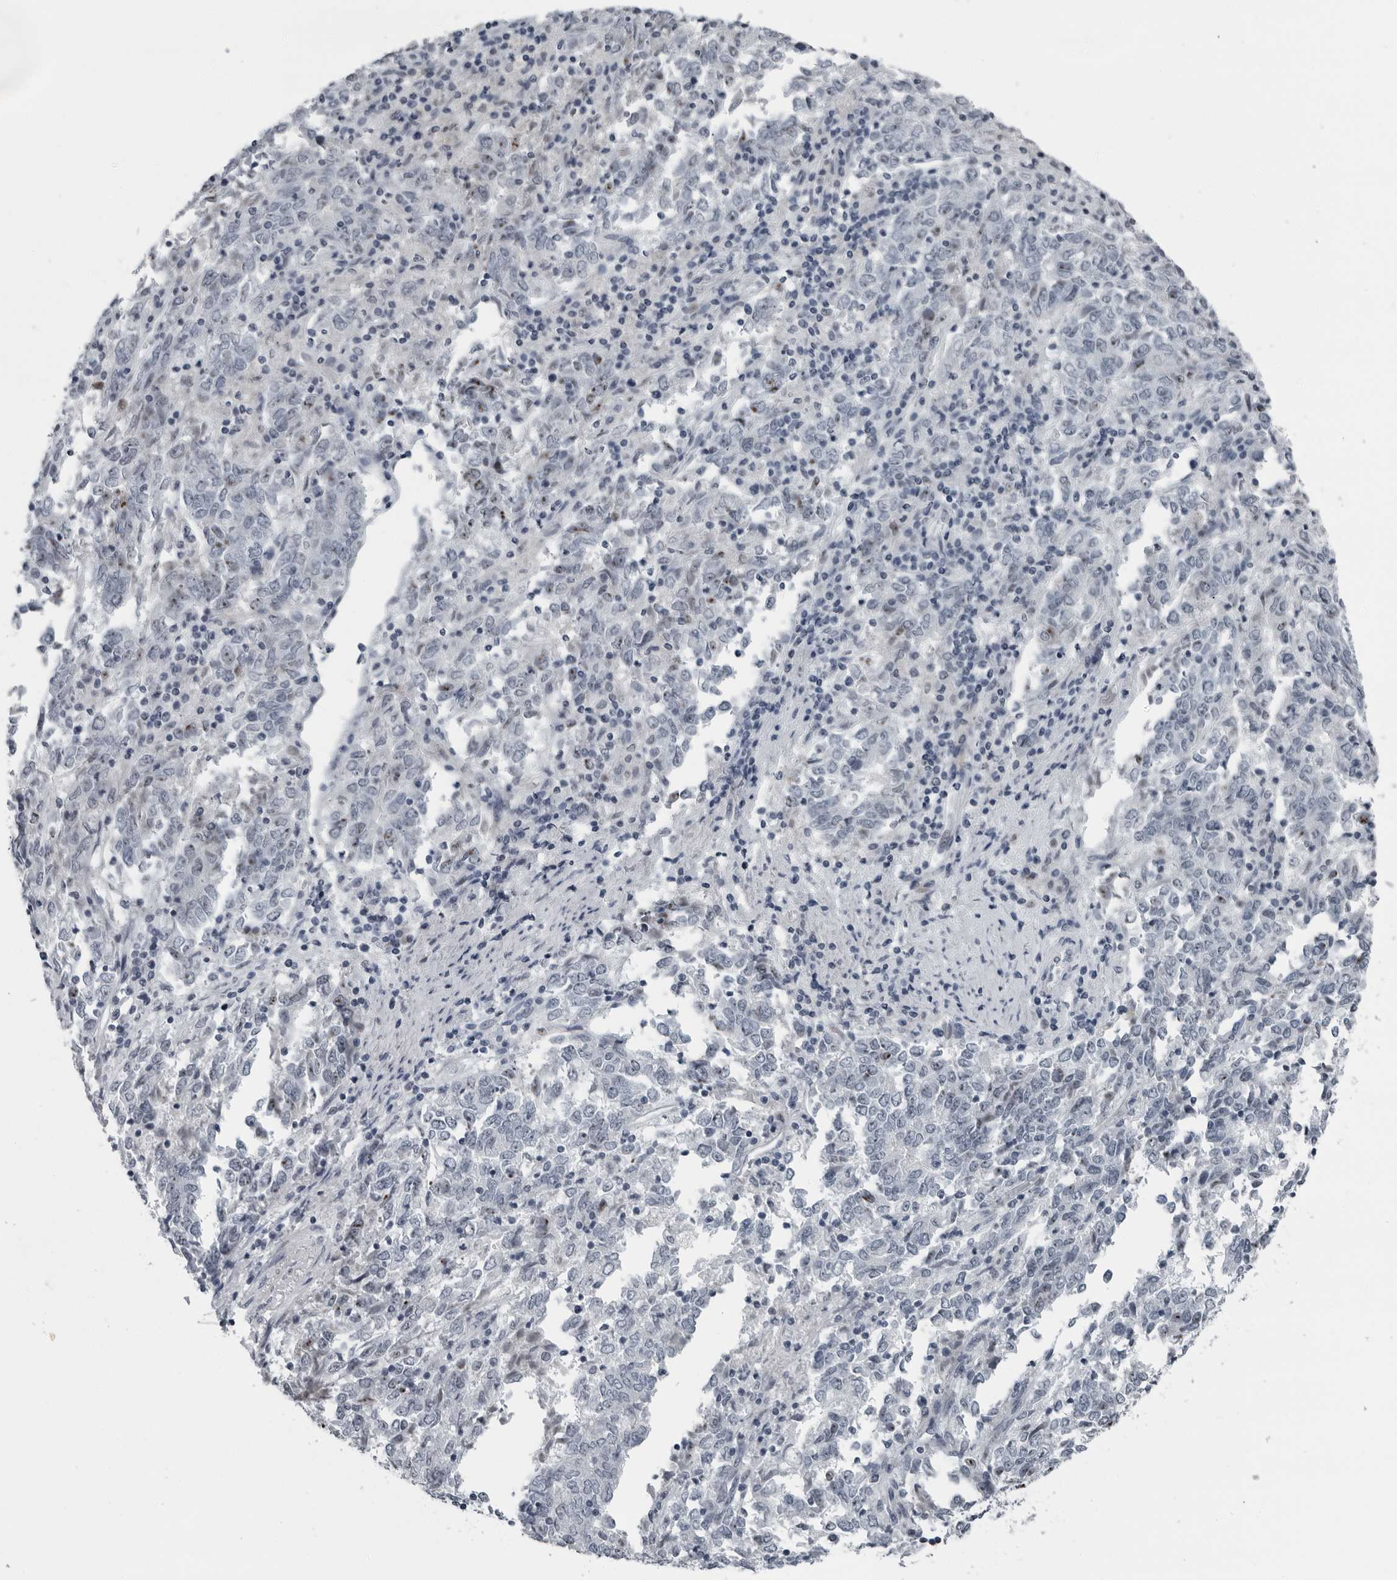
{"staining": {"intensity": "negative", "quantity": "none", "location": "none"}, "tissue": "endometrial cancer", "cell_type": "Tumor cells", "image_type": "cancer", "snomed": [{"axis": "morphology", "description": "Adenocarcinoma, NOS"}, {"axis": "topography", "description": "Endometrium"}], "caption": "The micrograph demonstrates no significant positivity in tumor cells of endometrial cancer.", "gene": "PDCD11", "patient": {"sex": "female", "age": 80}}